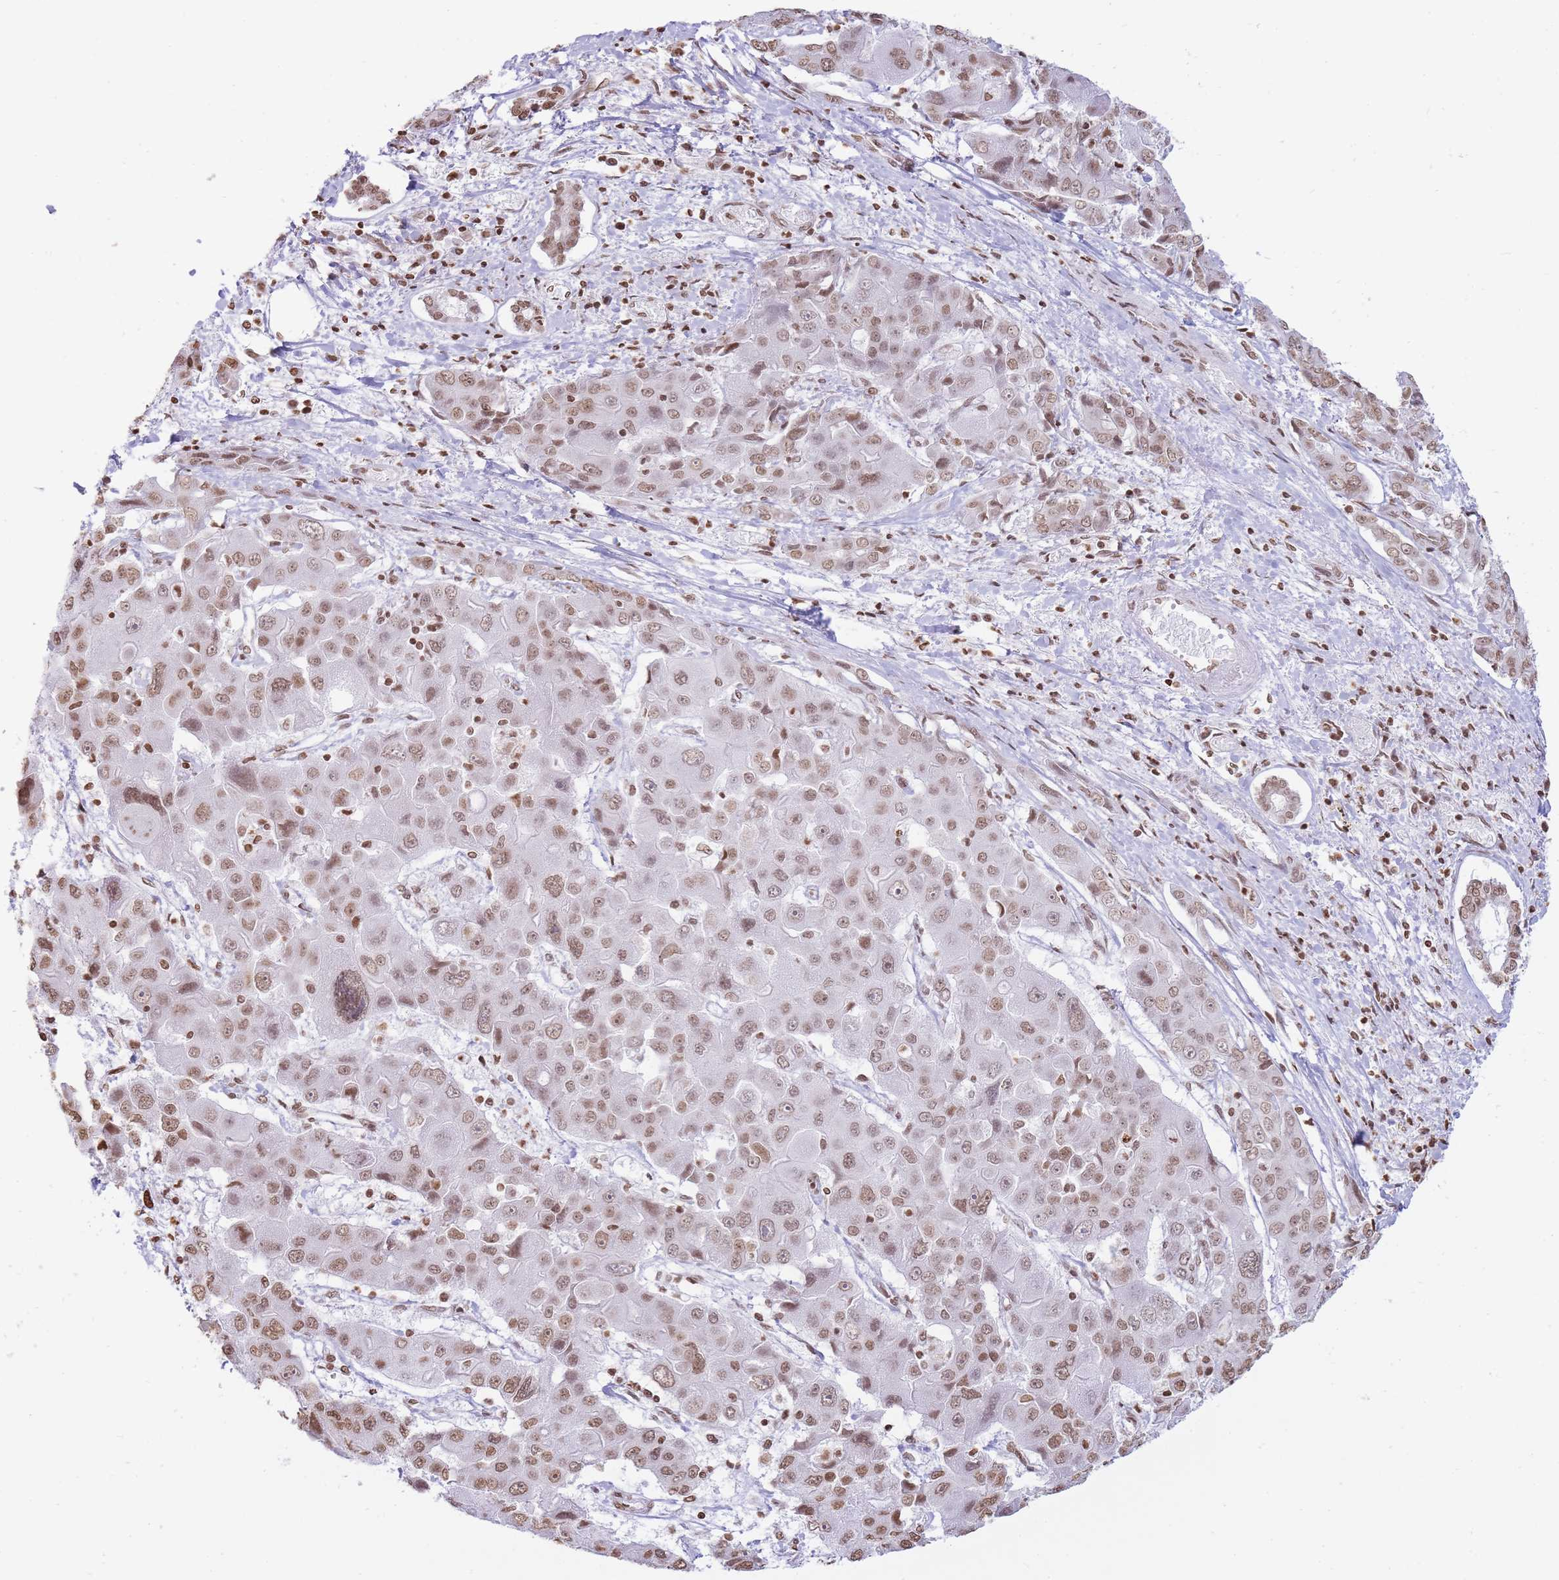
{"staining": {"intensity": "moderate", "quantity": ">75%", "location": "nuclear"}, "tissue": "liver cancer", "cell_type": "Tumor cells", "image_type": "cancer", "snomed": [{"axis": "morphology", "description": "Cholangiocarcinoma"}, {"axis": "topography", "description": "Liver"}], "caption": "IHC histopathology image of liver cancer stained for a protein (brown), which shows medium levels of moderate nuclear expression in approximately >75% of tumor cells.", "gene": "SHISAL1", "patient": {"sex": "male", "age": 67}}